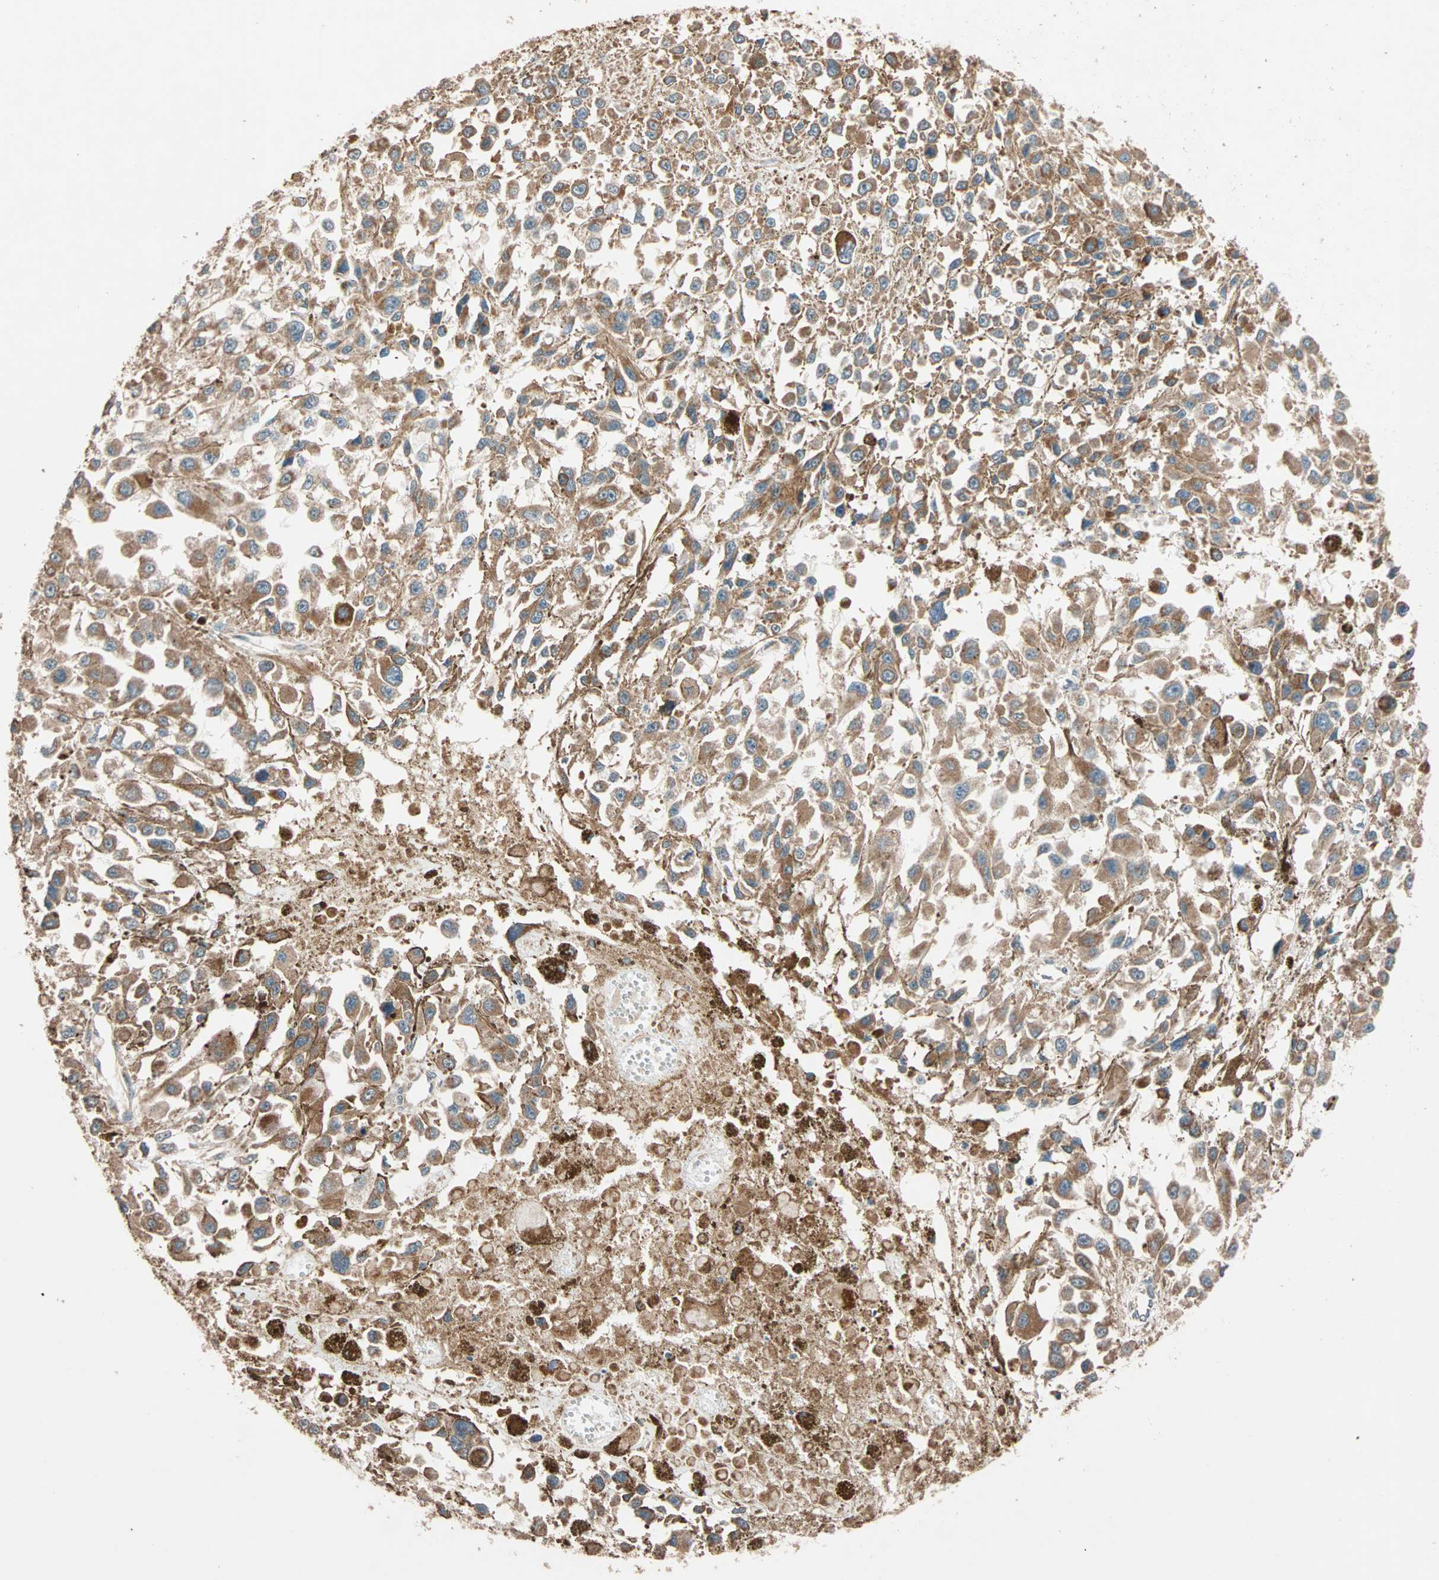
{"staining": {"intensity": "moderate", "quantity": ">75%", "location": "cytoplasmic/membranous"}, "tissue": "melanoma", "cell_type": "Tumor cells", "image_type": "cancer", "snomed": [{"axis": "morphology", "description": "Malignant melanoma, Metastatic site"}, {"axis": "topography", "description": "Lymph node"}], "caption": "A high-resolution image shows IHC staining of malignant melanoma (metastatic site), which shows moderate cytoplasmic/membranous positivity in about >75% of tumor cells.", "gene": "HECW1", "patient": {"sex": "male", "age": 59}}